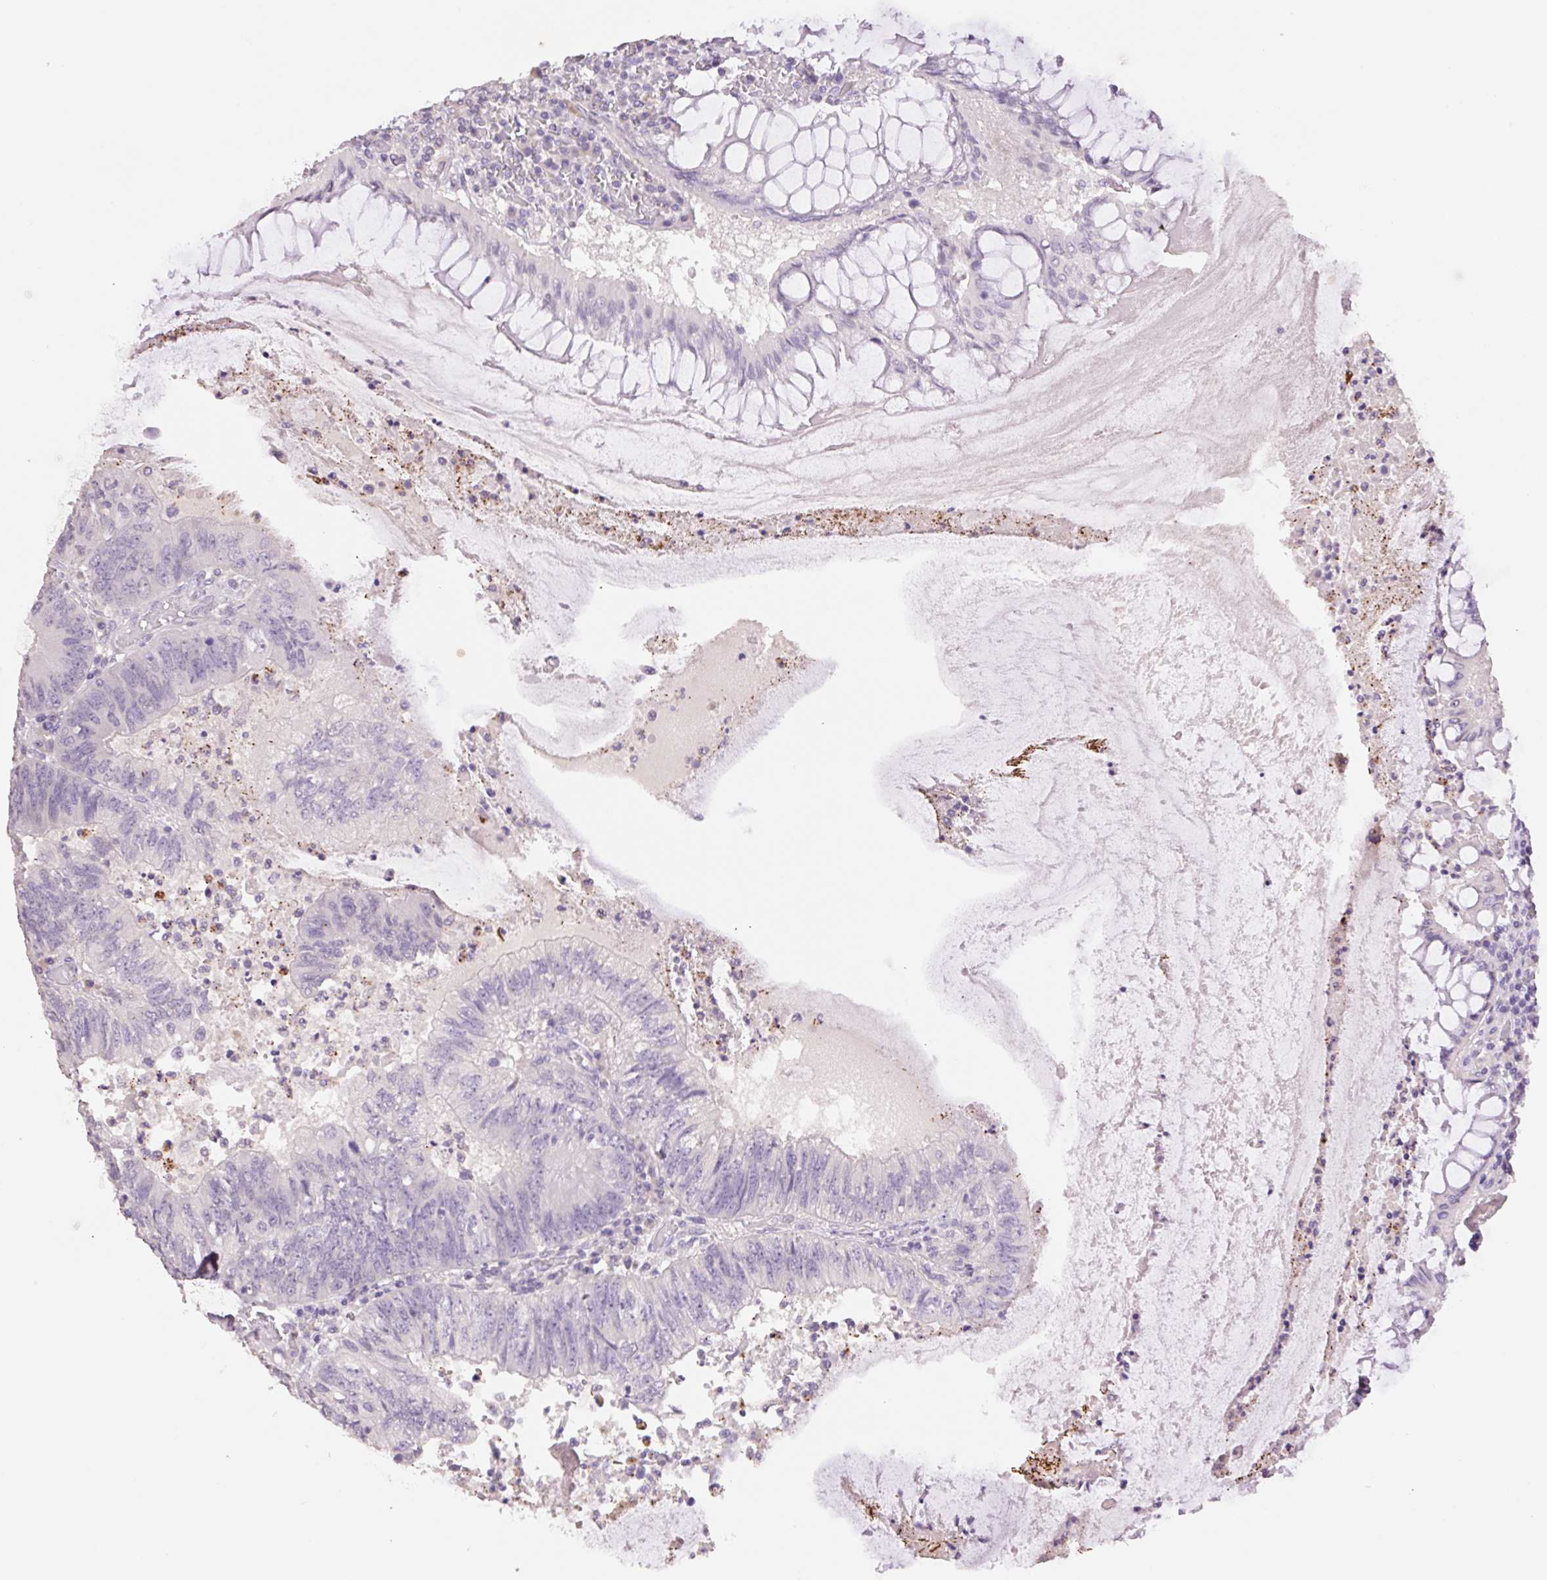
{"staining": {"intensity": "negative", "quantity": "none", "location": "none"}, "tissue": "colorectal cancer", "cell_type": "Tumor cells", "image_type": "cancer", "snomed": [{"axis": "morphology", "description": "Adenocarcinoma, NOS"}, {"axis": "topography", "description": "Colon"}], "caption": "The image exhibits no significant staining in tumor cells of colorectal cancer. (DAB immunohistochemistry with hematoxylin counter stain).", "gene": "HCRTR2", "patient": {"sex": "male", "age": 67}}